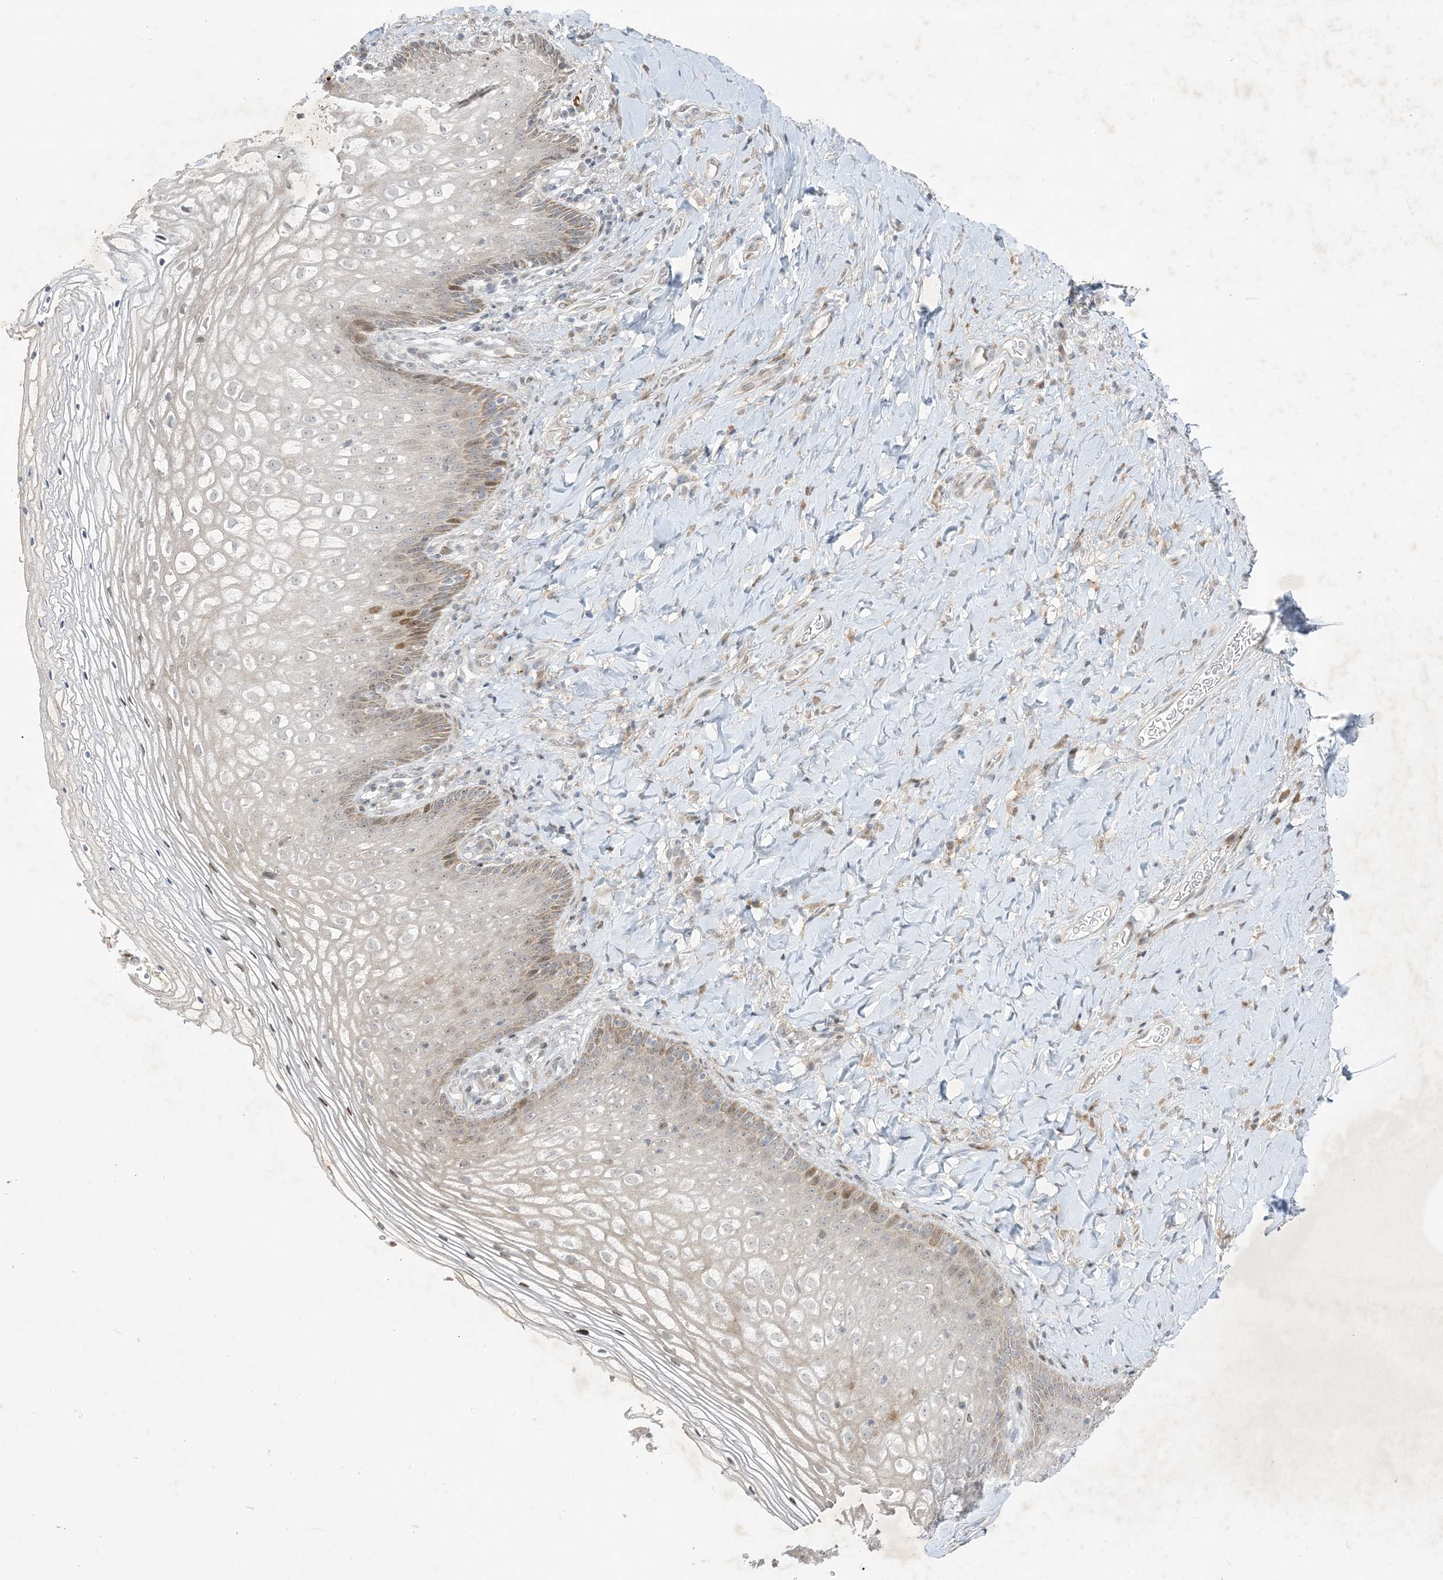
{"staining": {"intensity": "moderate", "quantity": "<25%", "location": "nuclear"}, "tissue": "vagina", "cell_type": "Squamous epithelial cells", "image_type": "normal", "snomed": [{"axis": "morphology", "description": "Normal tissue, NOS"}, {"axis": "topography", "description": "Vagina"}], "caption": "Brown immunohistochemical staining in unremarkable human vagina shows moderate nuclear expression in approximately <25% of squamous epithelial cells.", "gene": "SOGA3", "patient": {"sex": "female", "age": 60}}